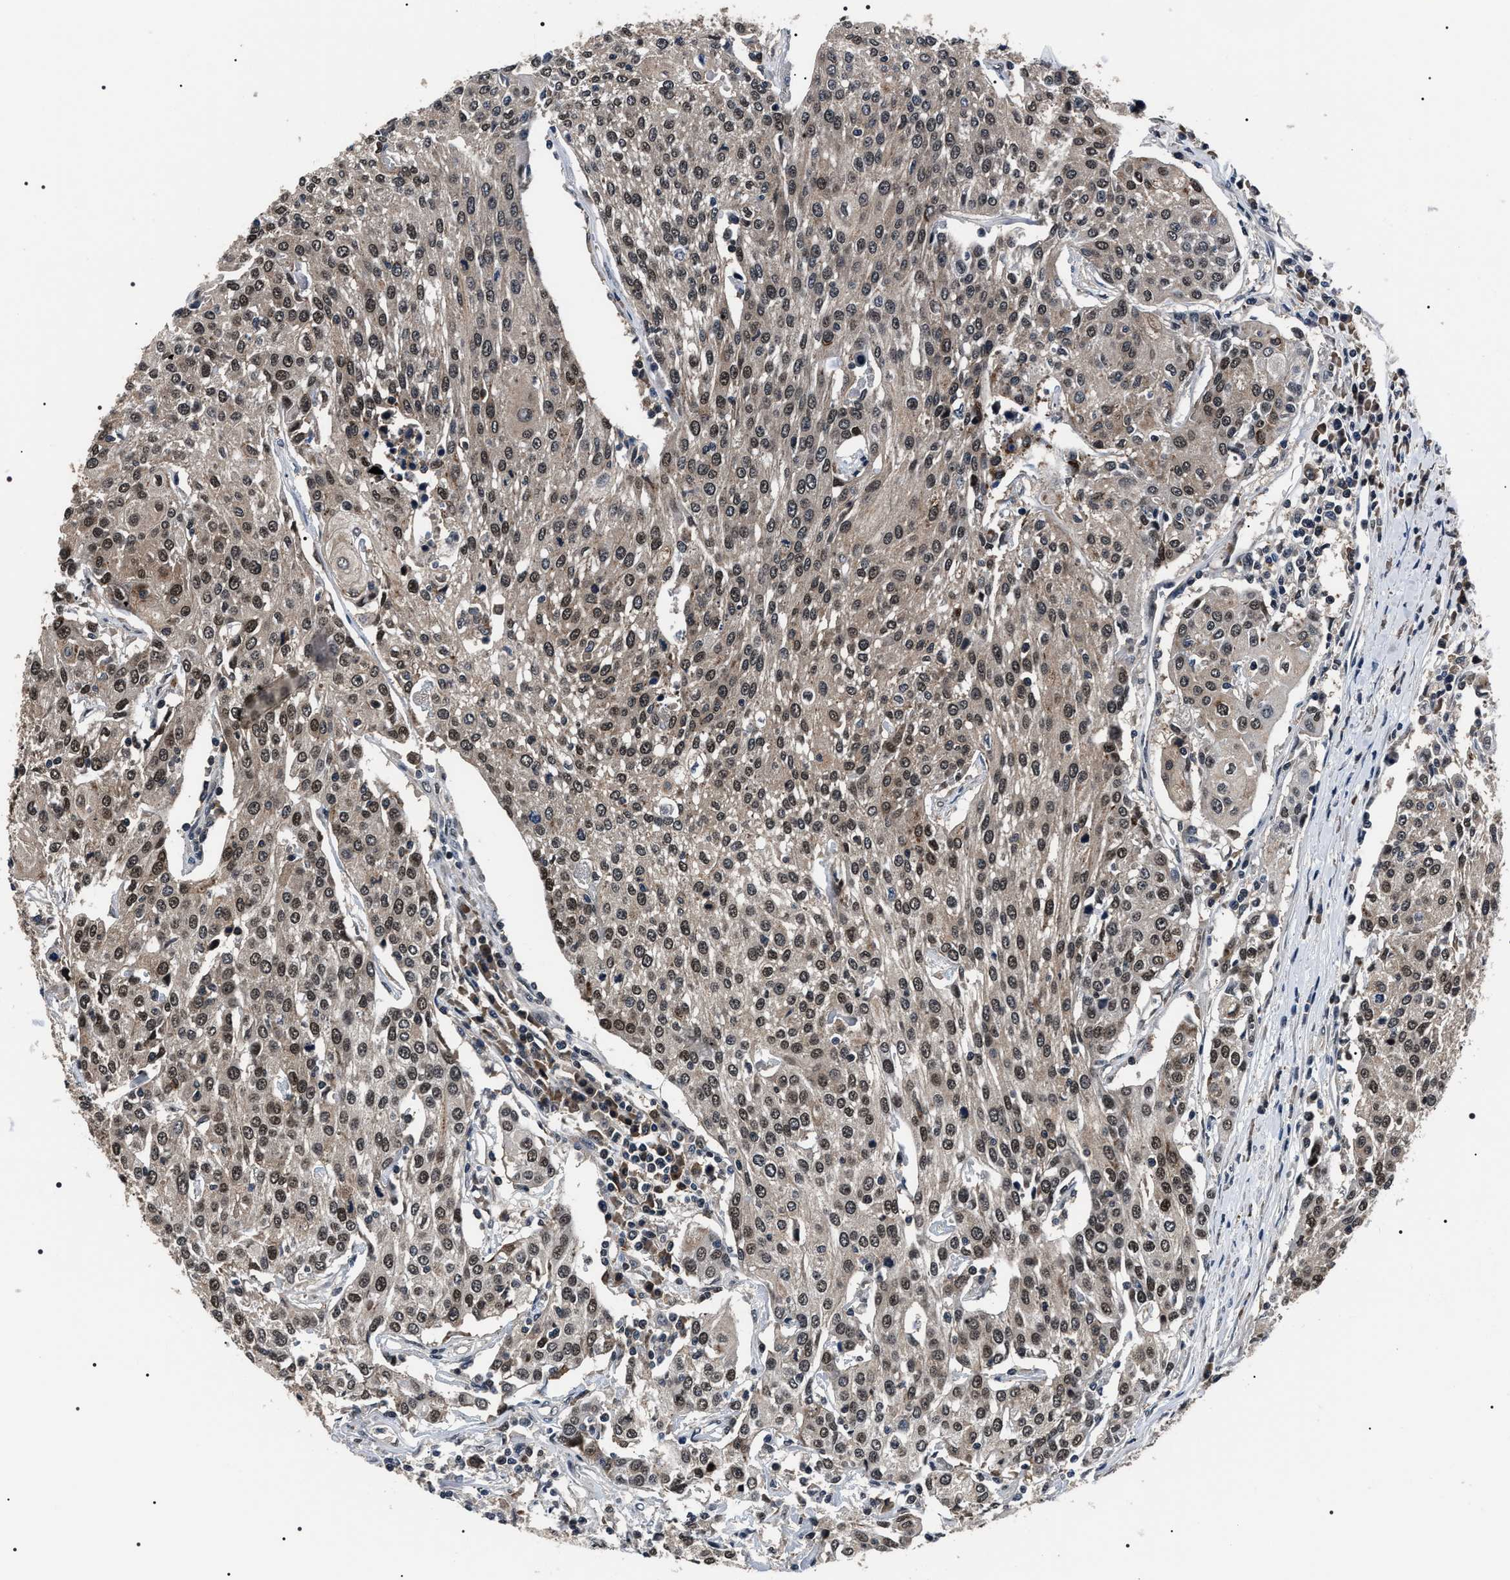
{"staining": {"intensity": "weak", "quantity": ">75%", "location": "cytoplasmic/membranous,nuclear"}, "tissue": "urothelial cancer", "cell_type": "Tumor cells", "image_type": "cancer", "snomed": [{"axis": "morphology", "description": "Urothelial carcinoma, High grade"}, {"axis": "topography", "description": "Urinary bladder"}], "caption": "IHC staining of urothelial carcinoma (high-grade), which reveals low levels of weak cytoplasmic/membranous and nuclear expression in approximately >75% of tumor cells indicating weak cytoplasmic/membranous and nuclear protein expression. The staining was performed using DAB (3,3'-diaminobenzidine) (brown) for protein detection and nuclei were counterstained in hematoxylin (blue).", "gene": "SIPA1", "patient": {"sex": "female", "age": 85}}